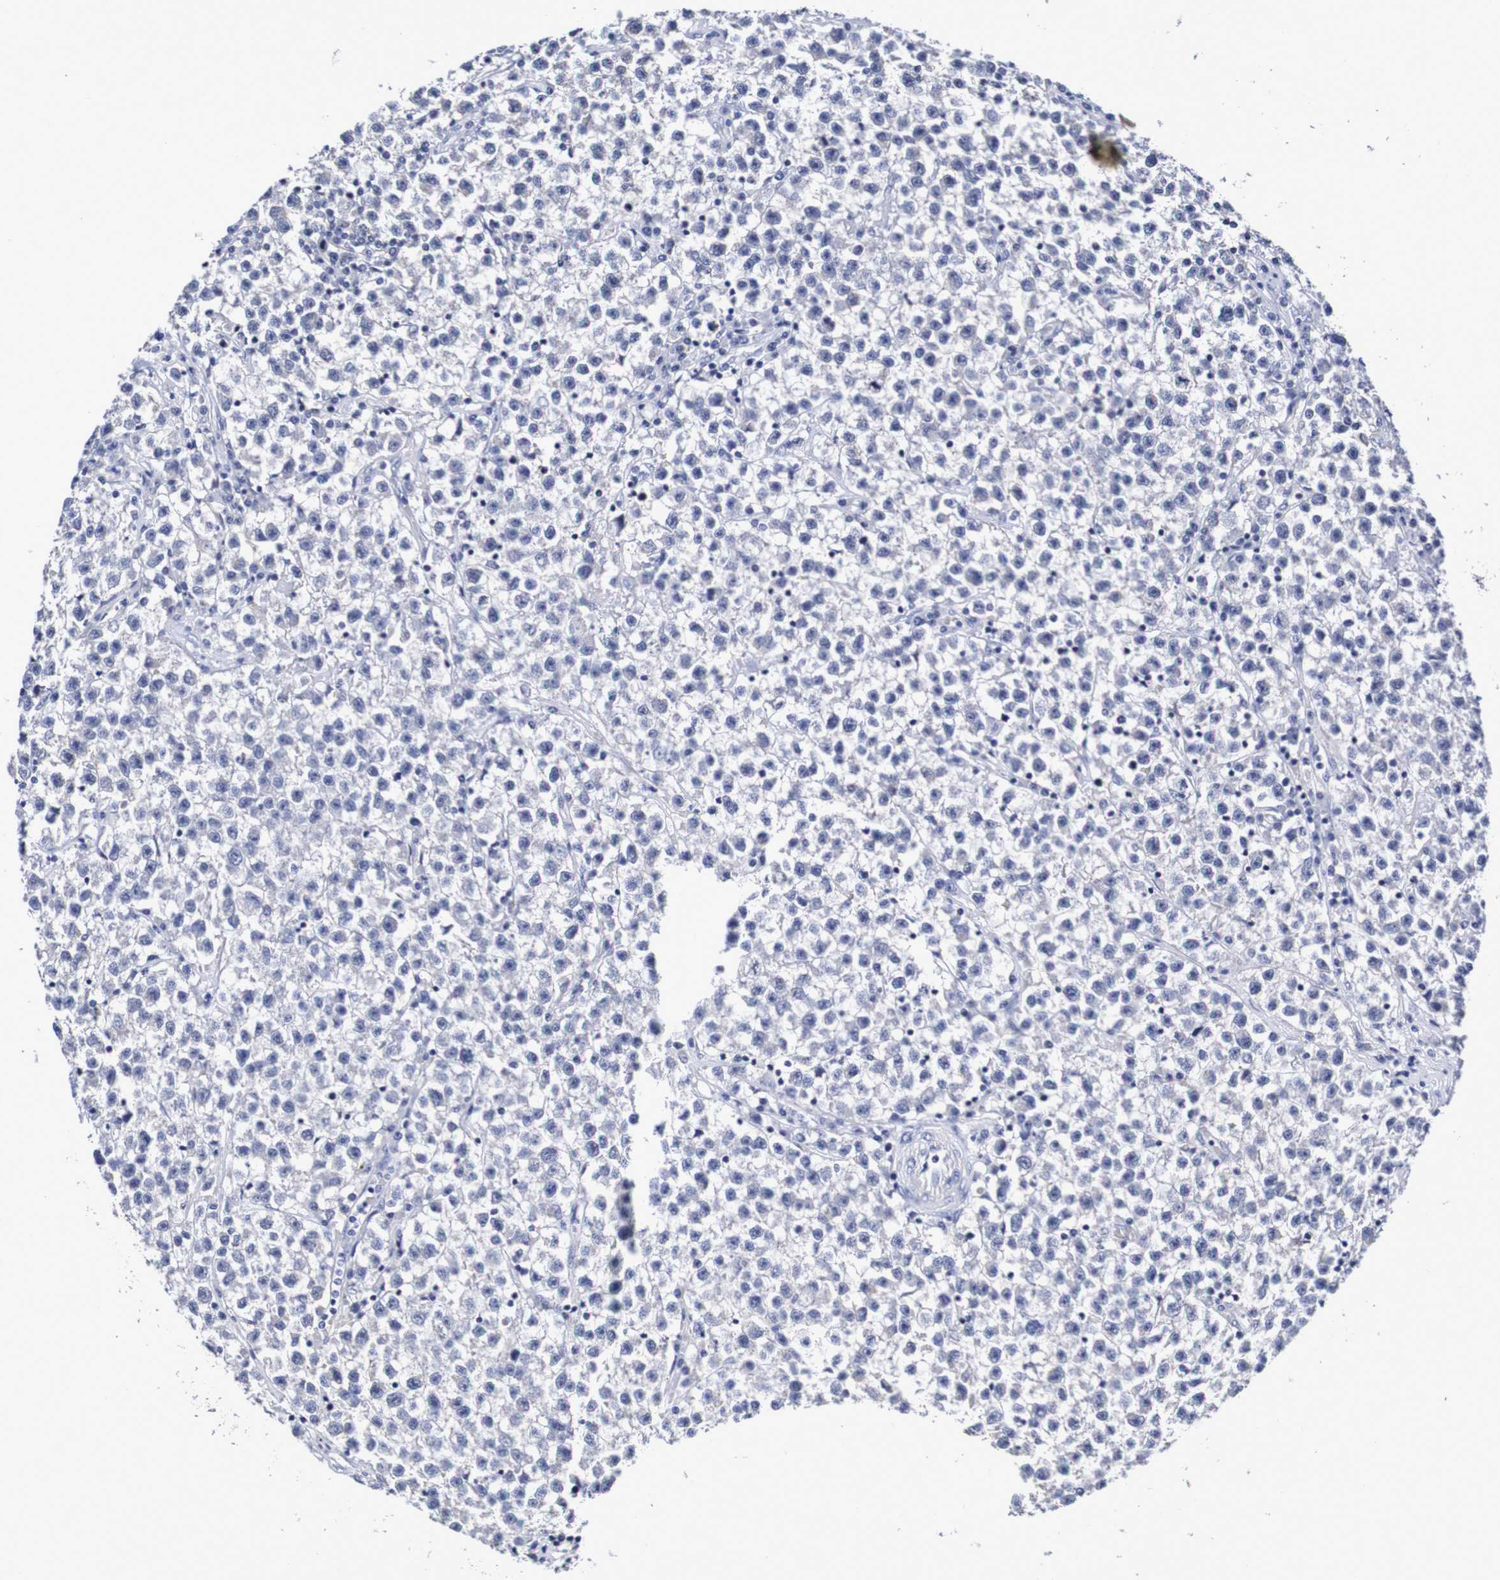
{"staining": {"intensity": "weak", "quantity": "<25%", "location": "cytoplasmic/membranous"}, "tissue": "testis cancer", "cell_type": "Tumor cells", "image_type": "cancer", "snomed": [{"axis": "morphology", "description": "Seminoma, NOS"}, {"axis": "topography", "description": "Testis"}], "caption": "DAB (3,3'-diaminobenzidine) immunohistochemical staining of seminoma (testis) exhibits no significant expression in tumor cells.", "gene": "ACVR1C", "patient": {"sex": "male", "age": 22}}